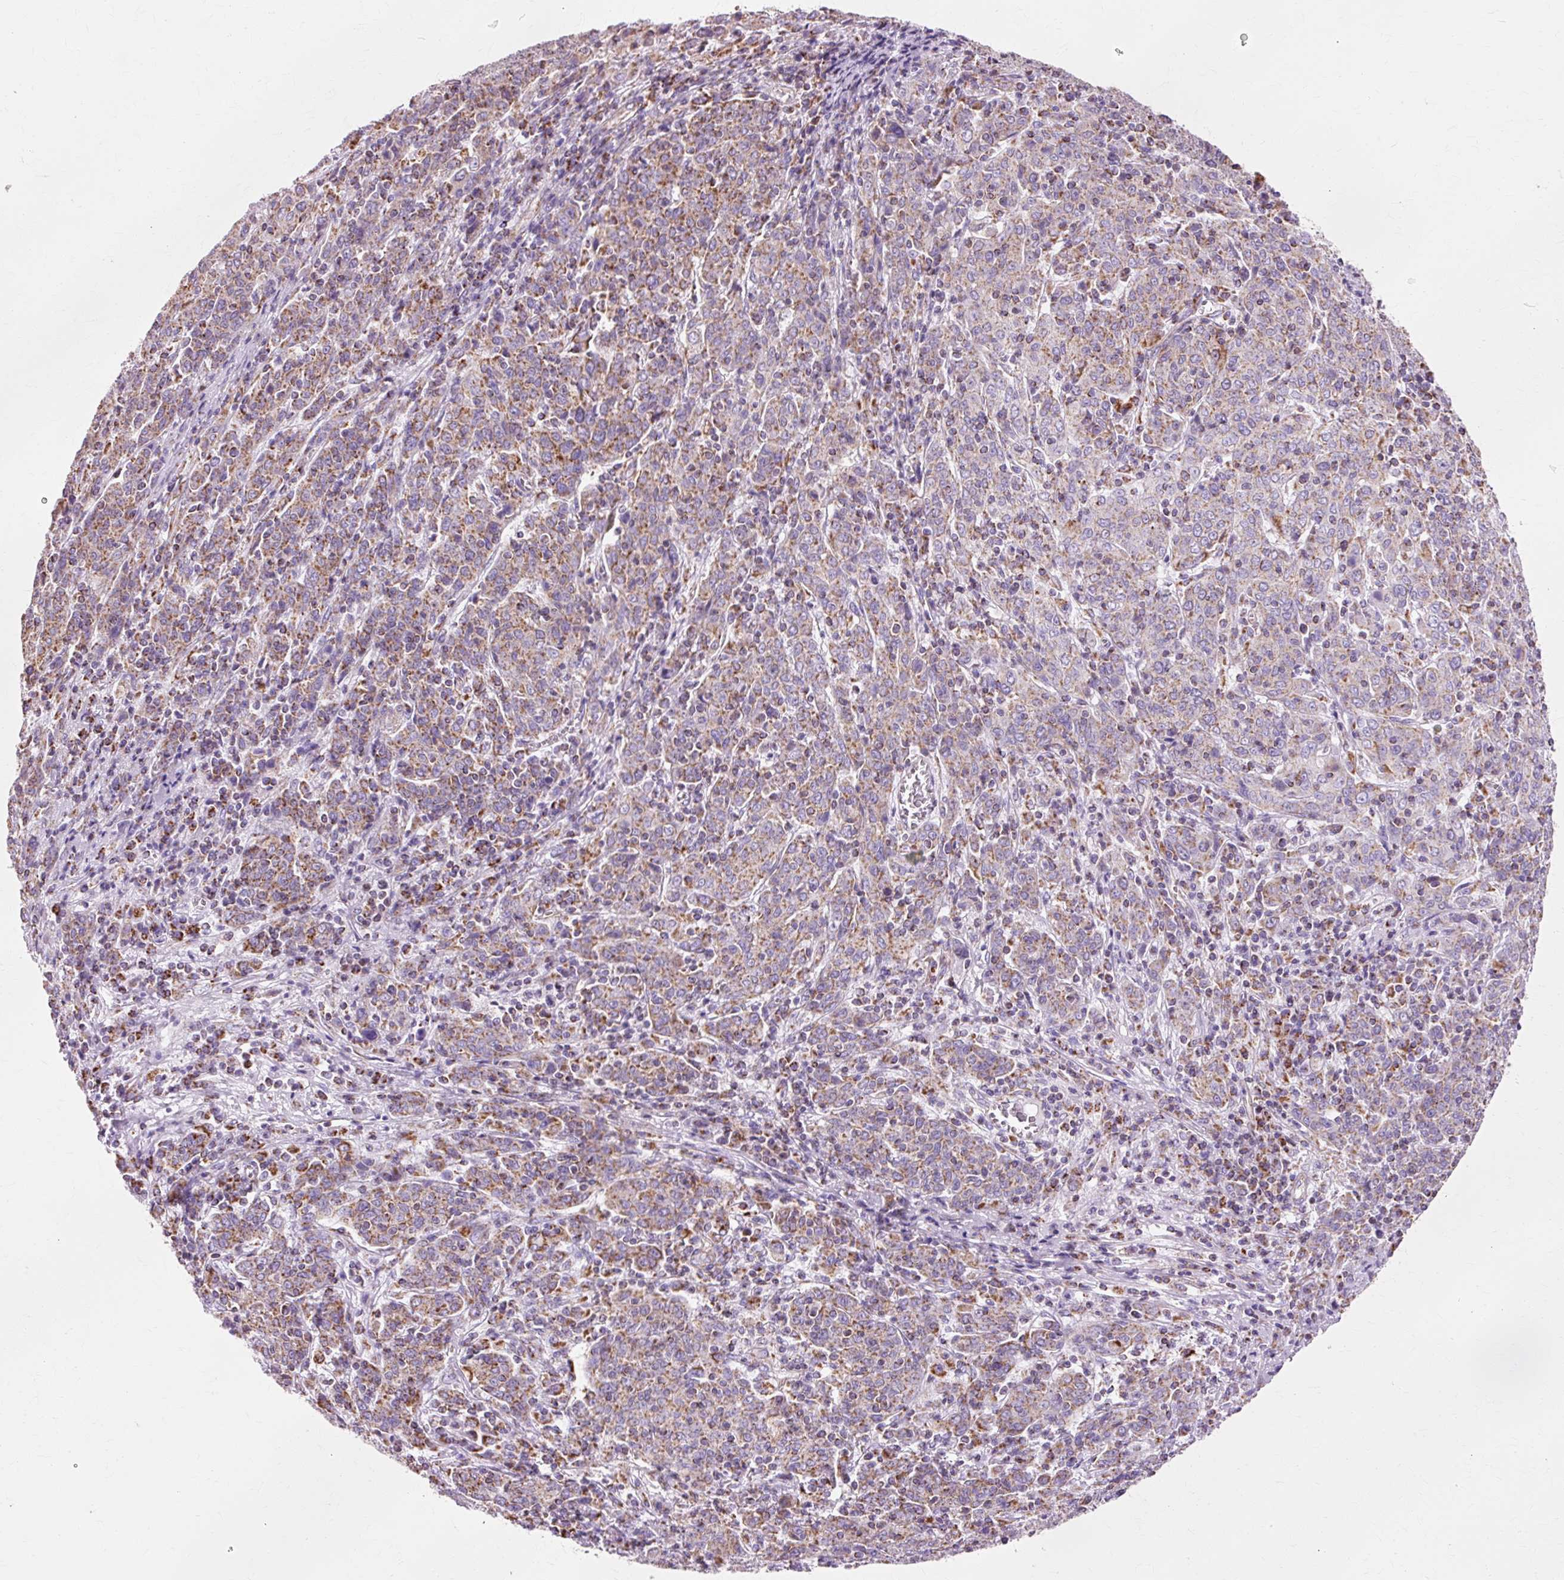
{"staining": {"intensity": "moderate", "quantity": "25%-75%", "location": "cytoplasmic/membranous"}, "tissue": "cervical cancer", "cell_type": "Tumor cells", "image_type": "cancer", "snomed": [{"axis": "morphology", "description": "Squamous cell carcinoma, NOS"}, {"axis": "topography", "description": "Cervix"}], "caption": "Cervical squamous cell carcinoma stained for a protein shows moderate cytoplasmic/membranous positivity in tumor cells.", "gene": "ATP5PO", "patient": {"sex": "female", "age": 67}}